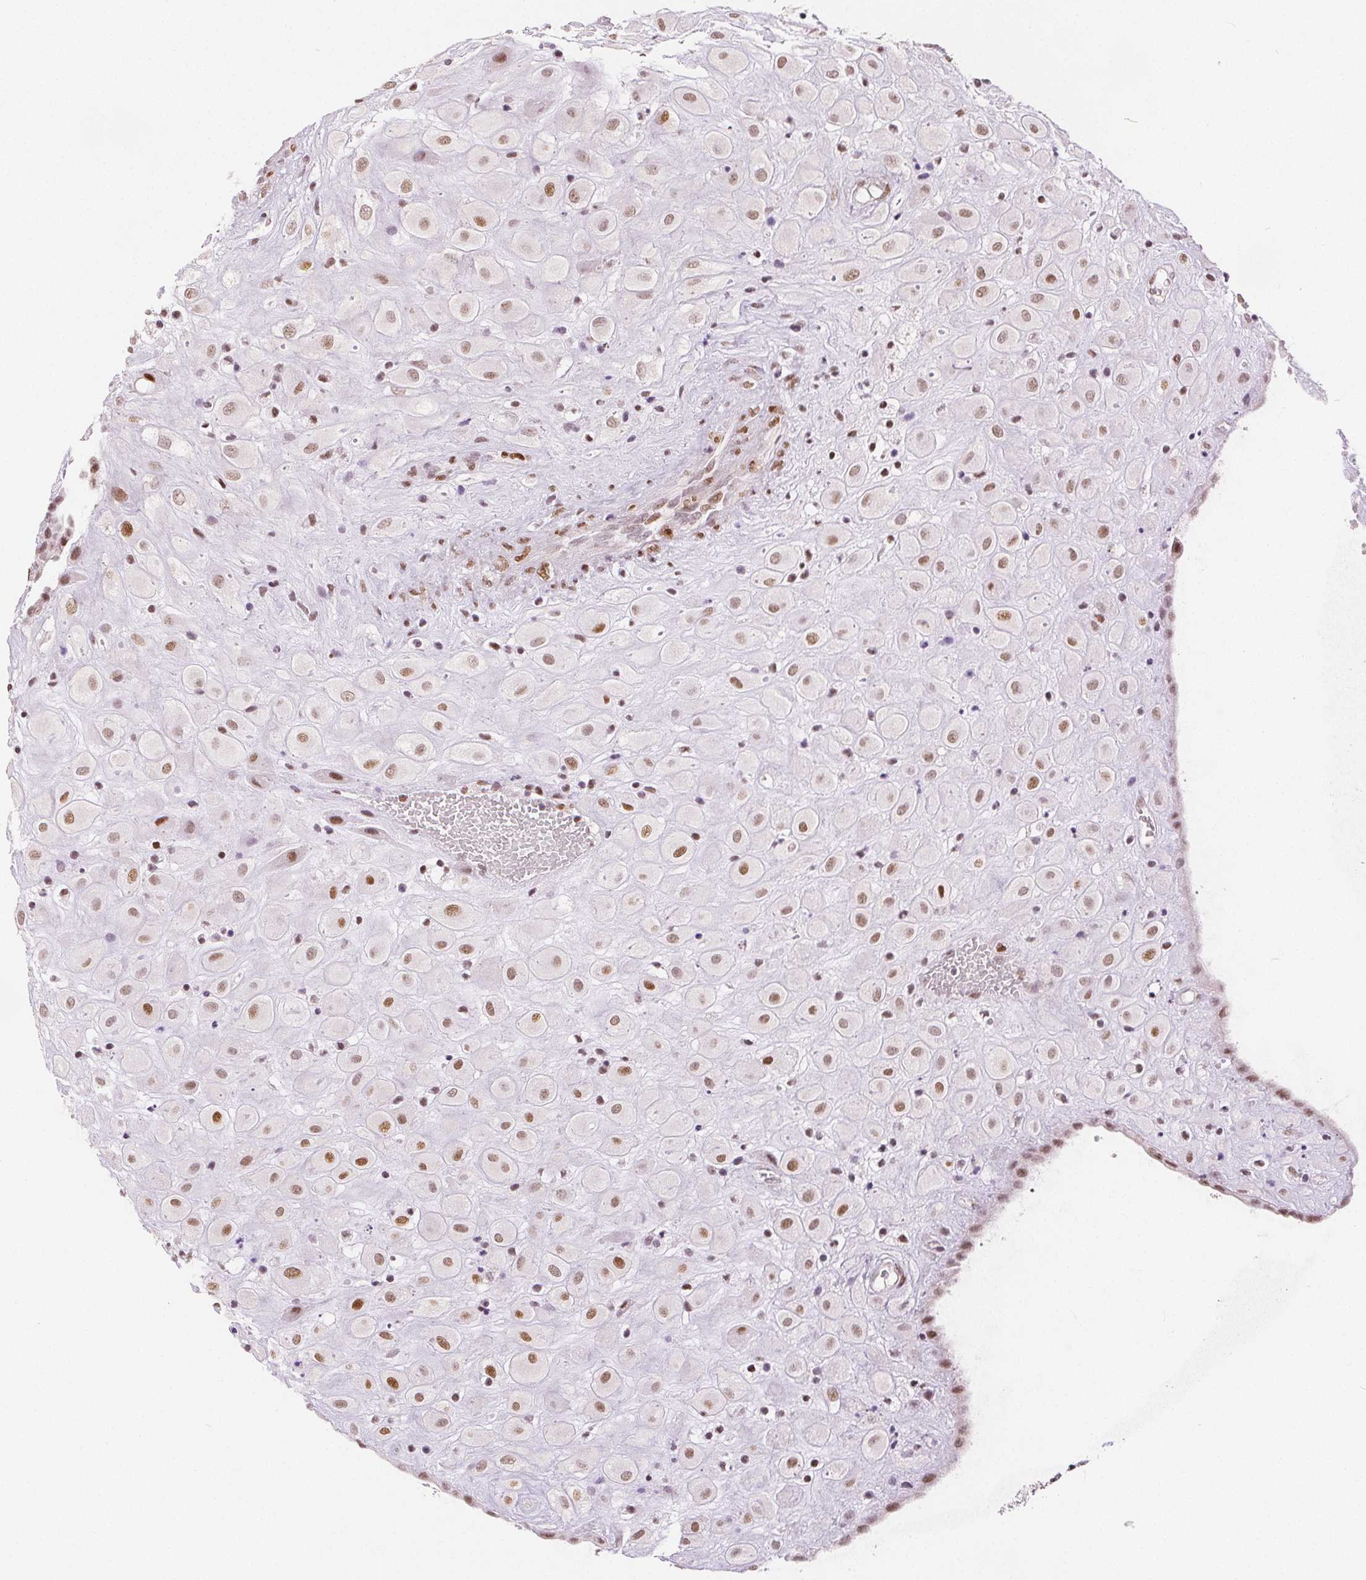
{"staining": {"intensity": "moderate", "quantity": ">75%", "location": "nuclear"}, "tissue": "placenta", "cell_type": "Decidual cells", "image_type": "normal", "snomed": [{"axis": "morphology", "description": "Normal tissue, NOS"}, {"axis": "topography", "description": "Placenta"}], "caption": "DAB (3,3'-diaminobenzidine) immunohistochemical staining of benign human placenta displays moderate nuclear protein expression in approximately >75% of decidual cells.", "gene": "ZNF703", "patient": {"sex": "female", "age": 24}}